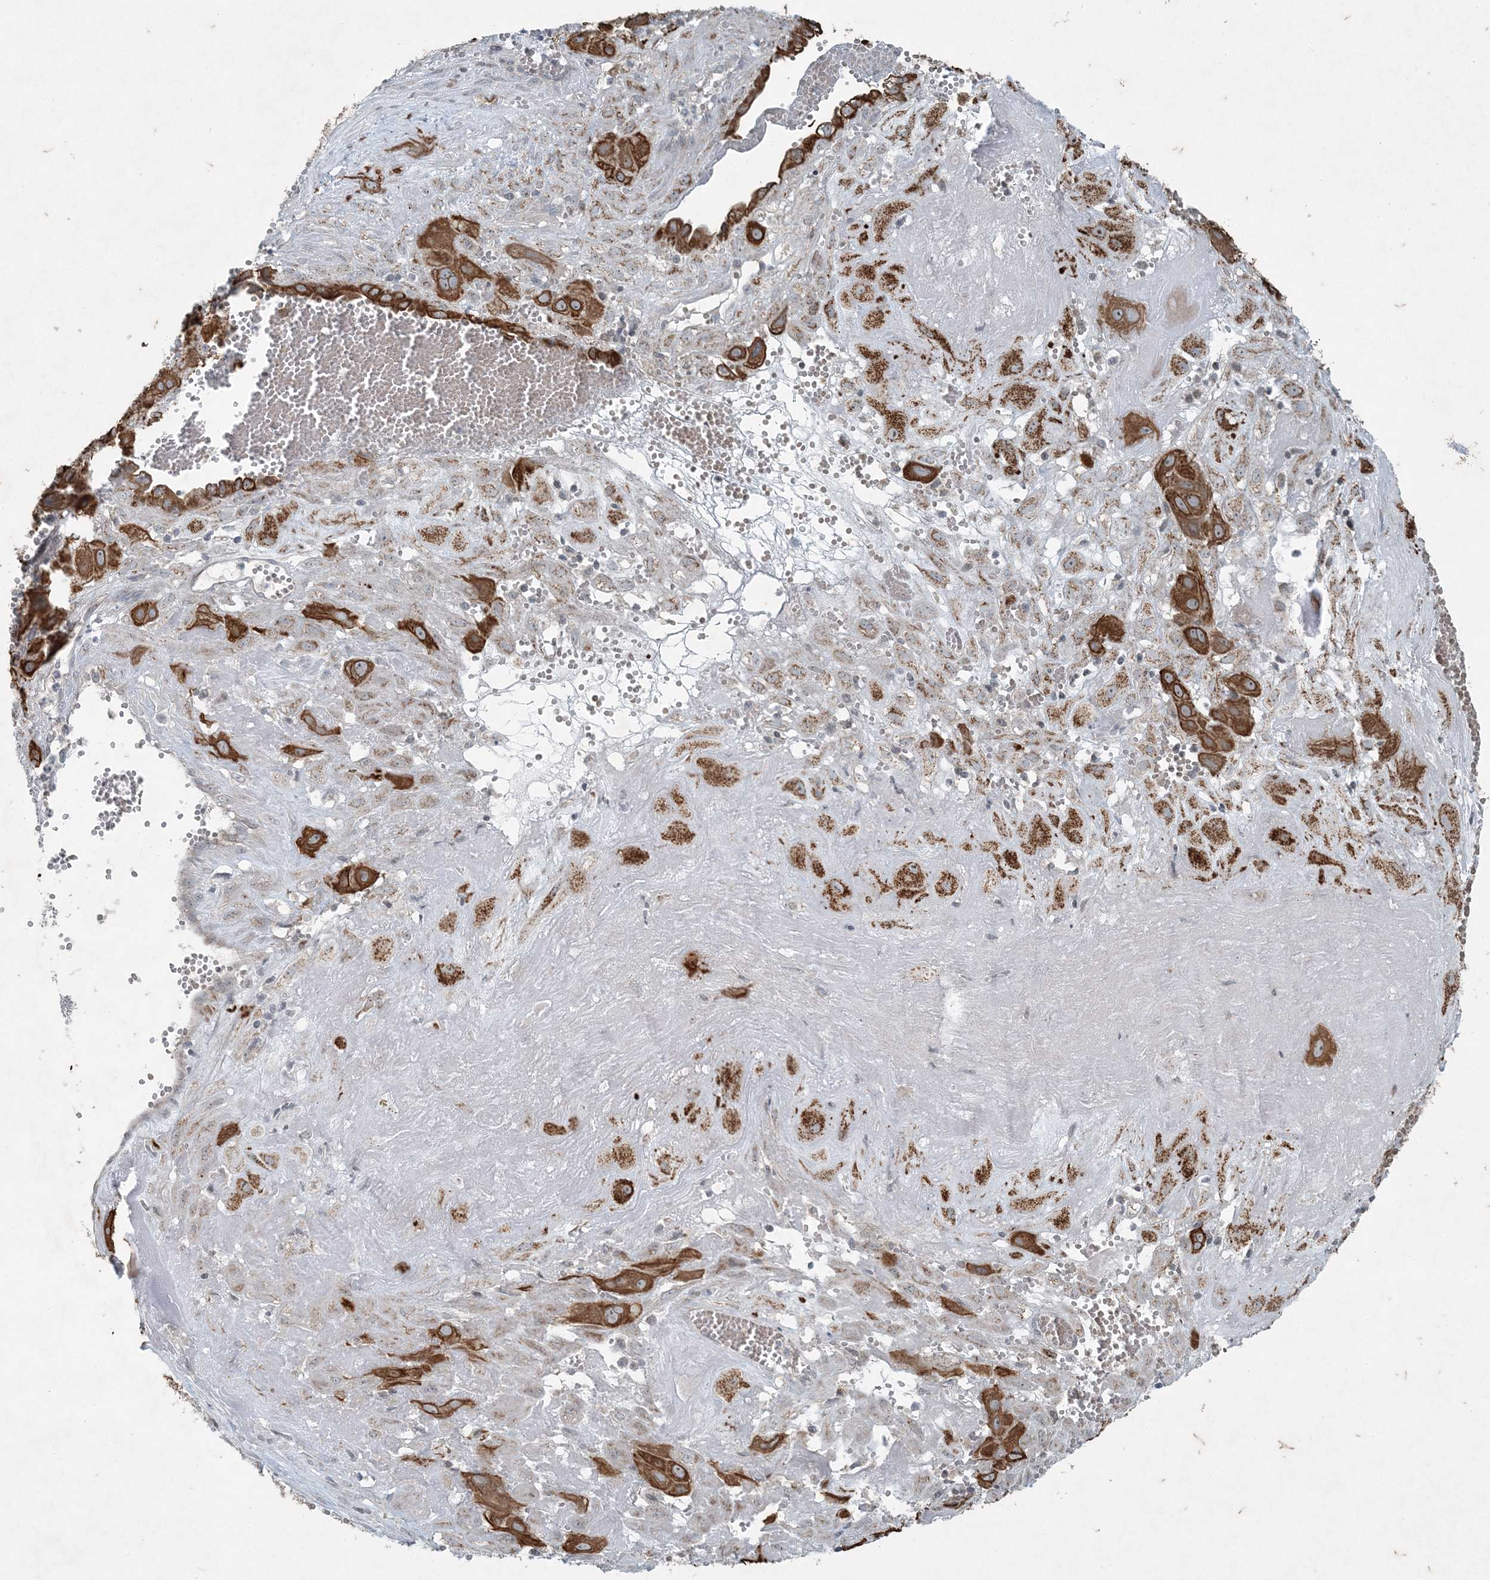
{"staining": {"intensity": "strong", "quantity": ">75%", "location": "cytoplasmic/membranous"}, "tissue": "cervical cancer", "cell_type": "Tumor cells", "image_type": "cancer", "snomed": [{"axis": "morphology", "description": "Squamous cell carcinoma, NOS"}, {"axis": "topography", "description": "Cervix"}], "caption": "IHC staining of cervical cancer (squamous cell carcinoma), which demonstrates high levels of strong cytoplasmic/membranous staining in about >75% of tumor cells indicating strong cytoplasmic/membranous protein staining. The staining was performed using DAB (brown) for protein detection and nuclei were counterstained in hematoxylin (blue).", "gene": "PC", "patient": {"sex": "female", "age": 34}}